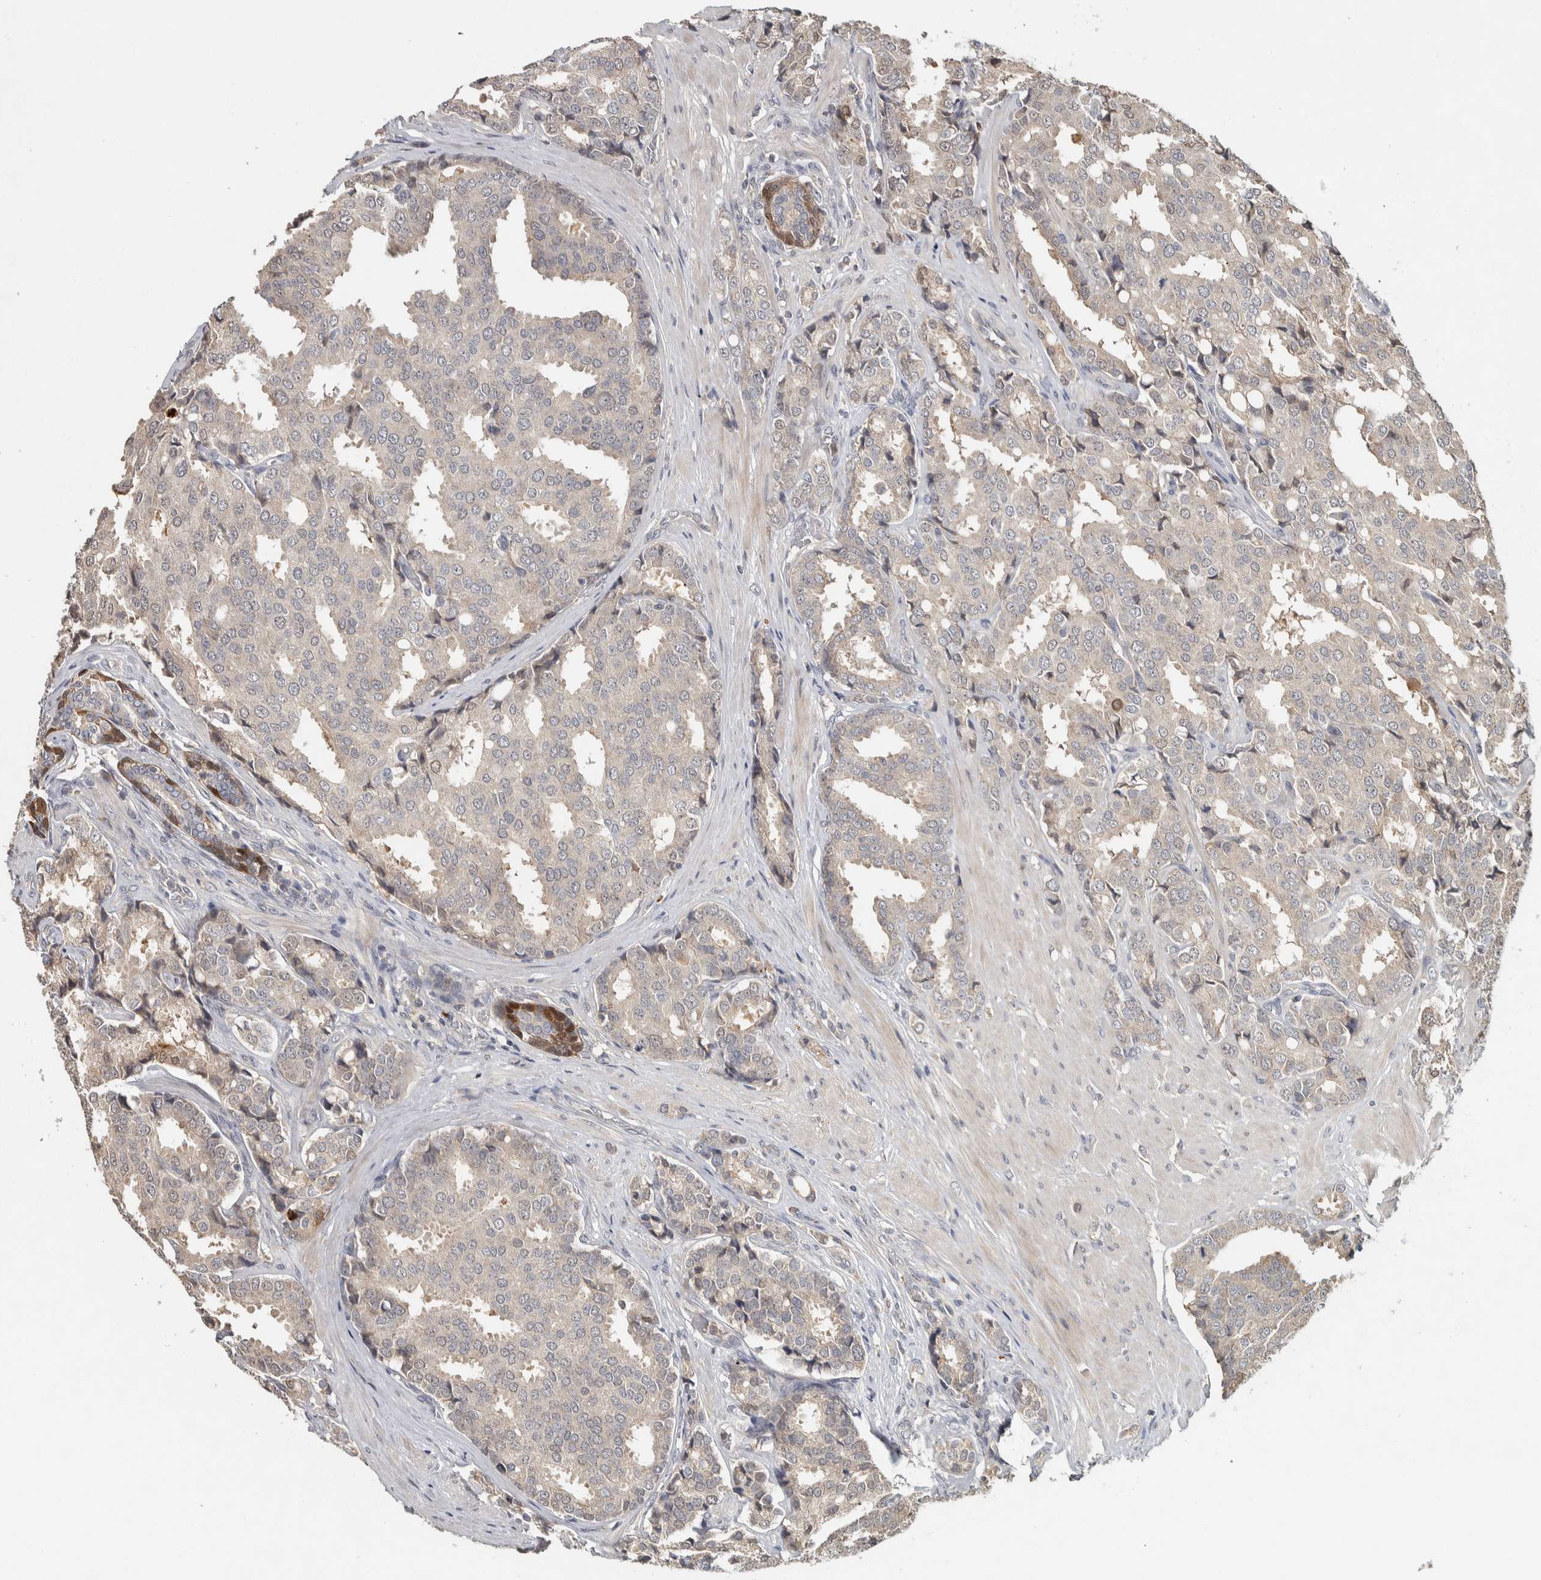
{"staining": {"intensity": "moderate", "quantity": "<25%", "location": "cytoplasmic/membranous,nuclear"}, "tissue": "prostate cancer", "cell_type": "Tumor cells", "image_type": "cancer", "snomed": [{"axis": "morphology", "description": "Adenocarcinoma, High grade"}, {"axis": "topography", "description": "Prostate"}], "caption": "The image displays staining of prostate high-grade adenocarcinoma, revealing moderate cytoplasmic/membranous and nuclear protein expression (brown color) within tumor cells. (IHC, brightfield microscopy, high magnification).", "gene": "EIF3H", "patient": {"sex": "male", "age": 50}}